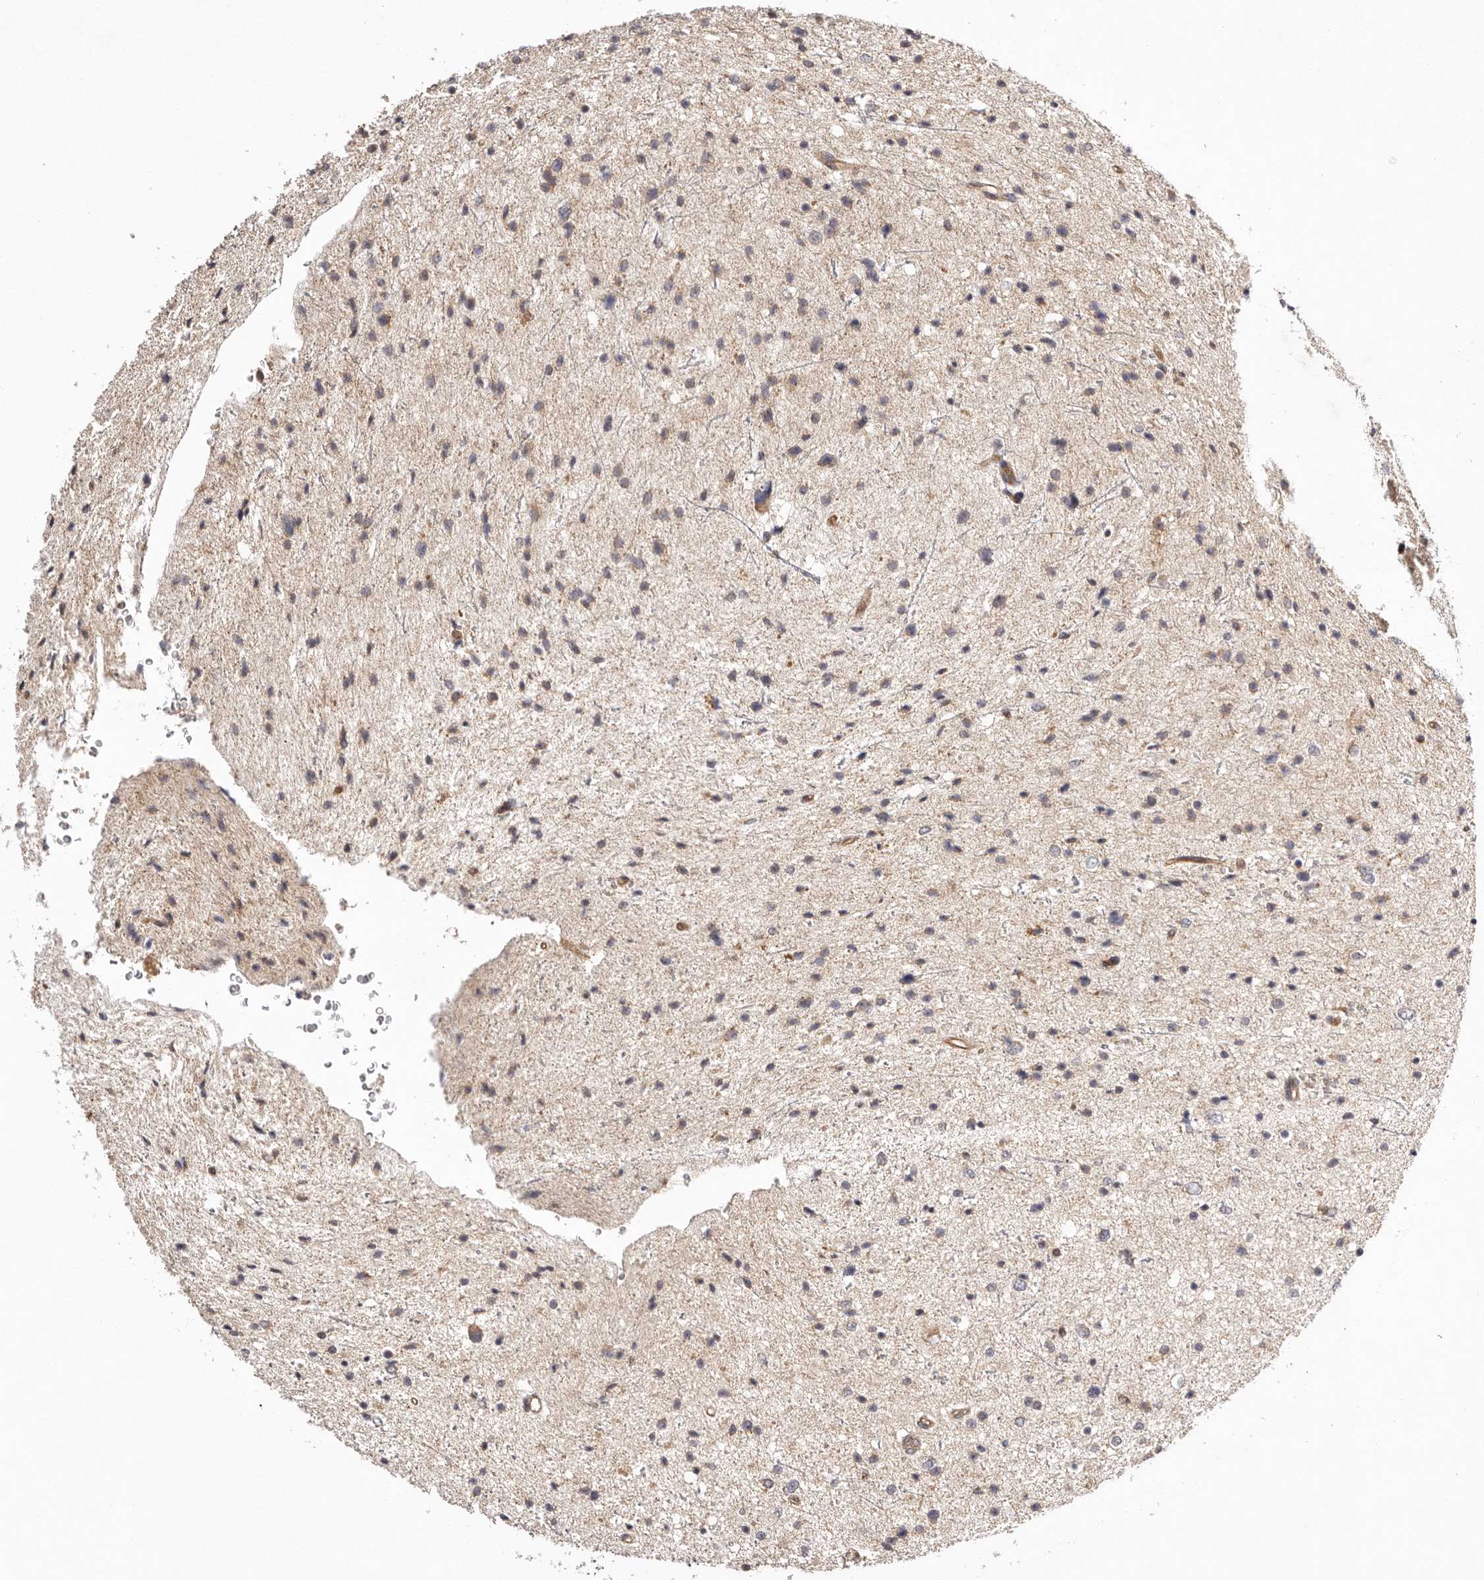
{"staining": {"intensity": "weak", "quantity": "25%-75%", "location": "cytoplasmic/membranous"}, "tissue": "glioma", "cell_type": "Tumor cells", "image_type": "cancer", "snomed": [{"axis": "morphology", "description": "Glioma, malignant, Low grade"}, {"axis": "topography", "description": "Brain"}], "caption": "Human malignant low-grade glioma stained for a protein (brown) reveals weak cytoplasmic/membranous positive staining in approximately 25%-75% of tumor cells.", "gene": "UBR2", "patient": {"sex": "female", "age": 37}}